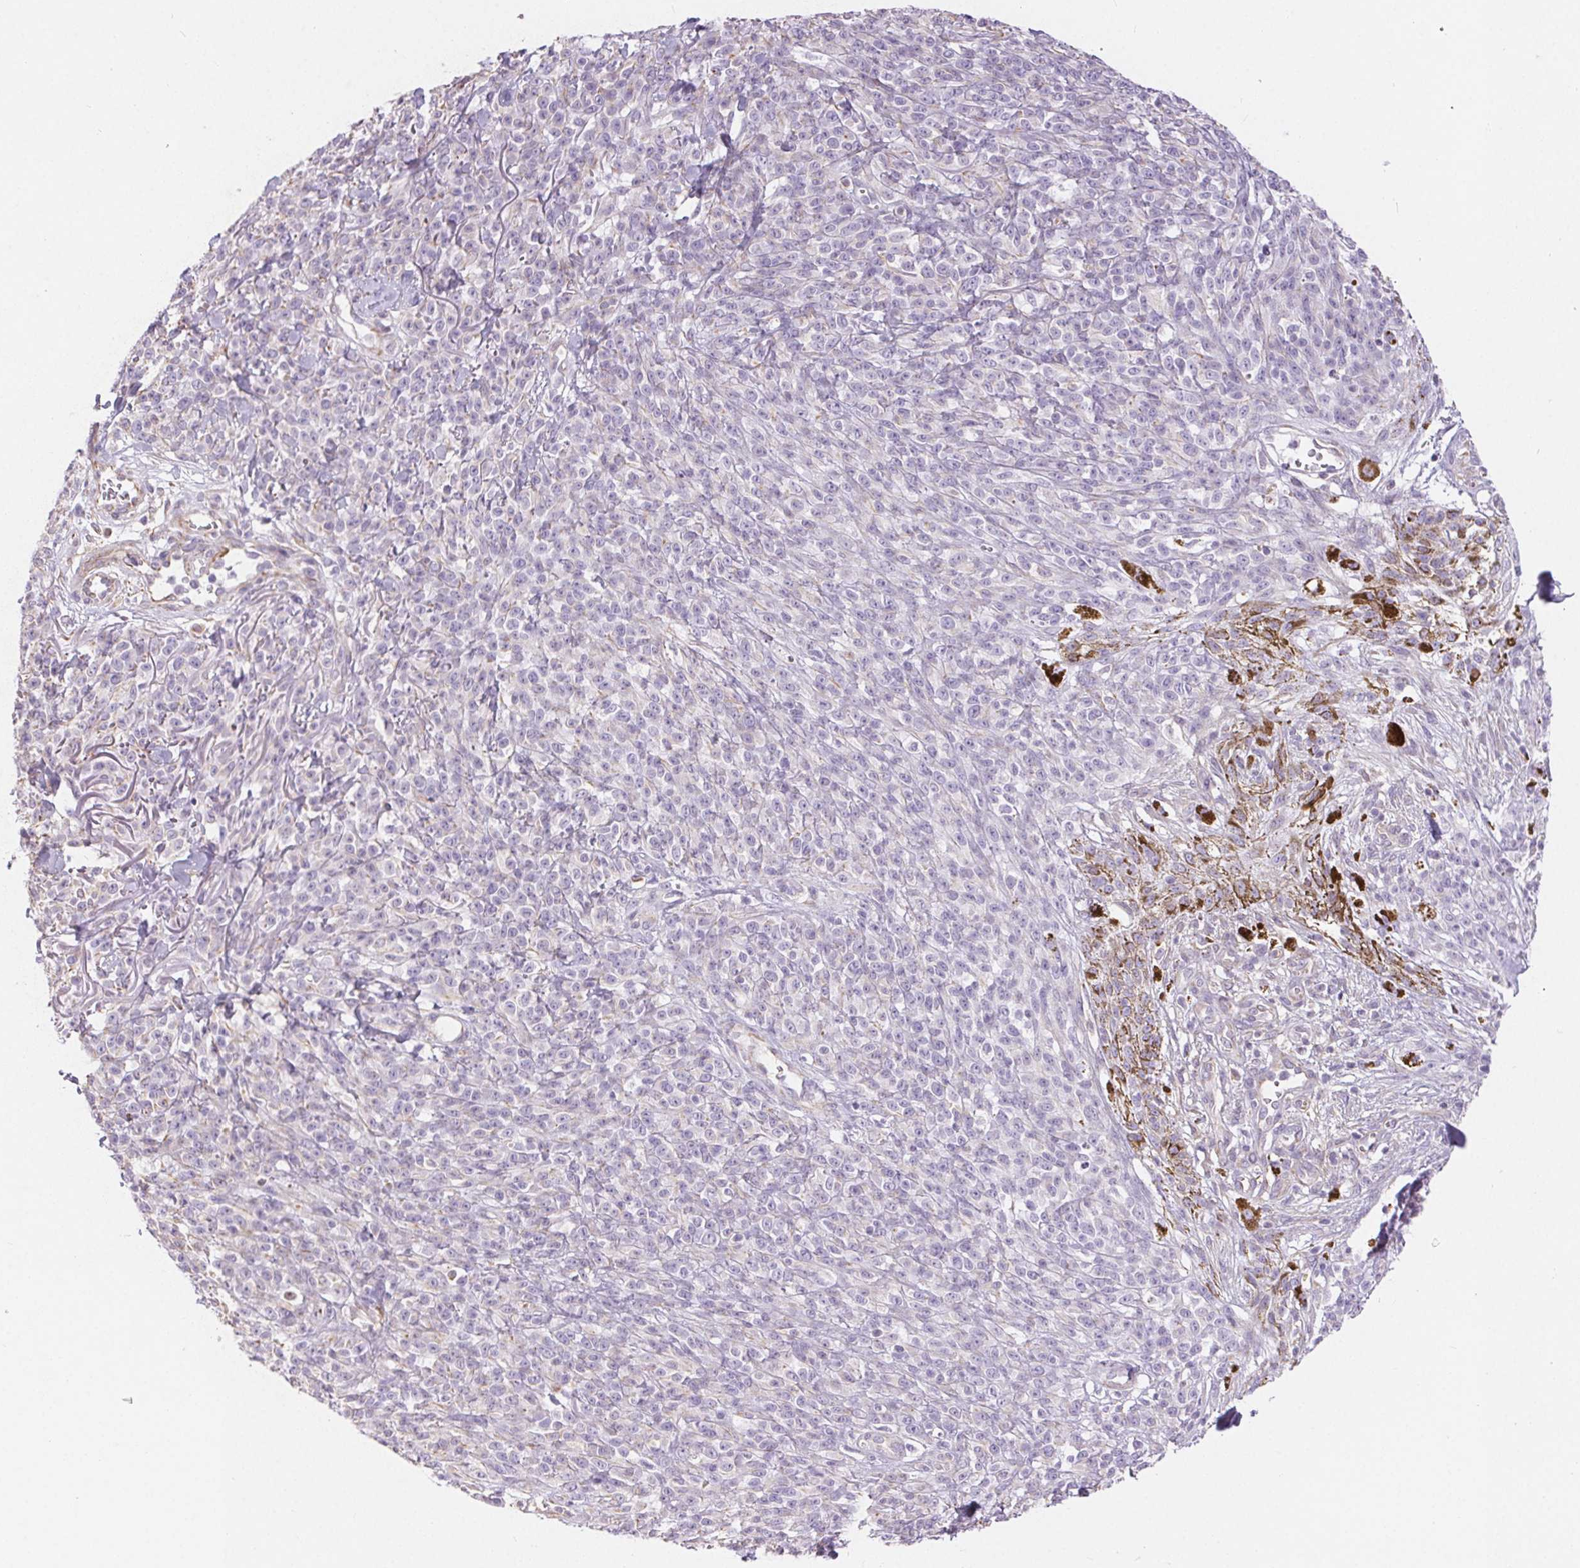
{"staining": {"intensity": "negative", "quantity": "none", "location": "none"}, "tissue": "melanoma", "cell_type": "Tumor cells", "image_type": "cancer", "snomed": [{"axis": "morphology", "description": "Malignant melanoma, NOS"}, {"axis": "topography", "description": "Skin"}, {"axis": "topography", "description": "Skin of trunk"}], "caption": "The photomicrograph reveals no significant expression in tumor cells of melanoma.", "gene": "GFAP", "patient": {"sex": "male", "age": 74}}